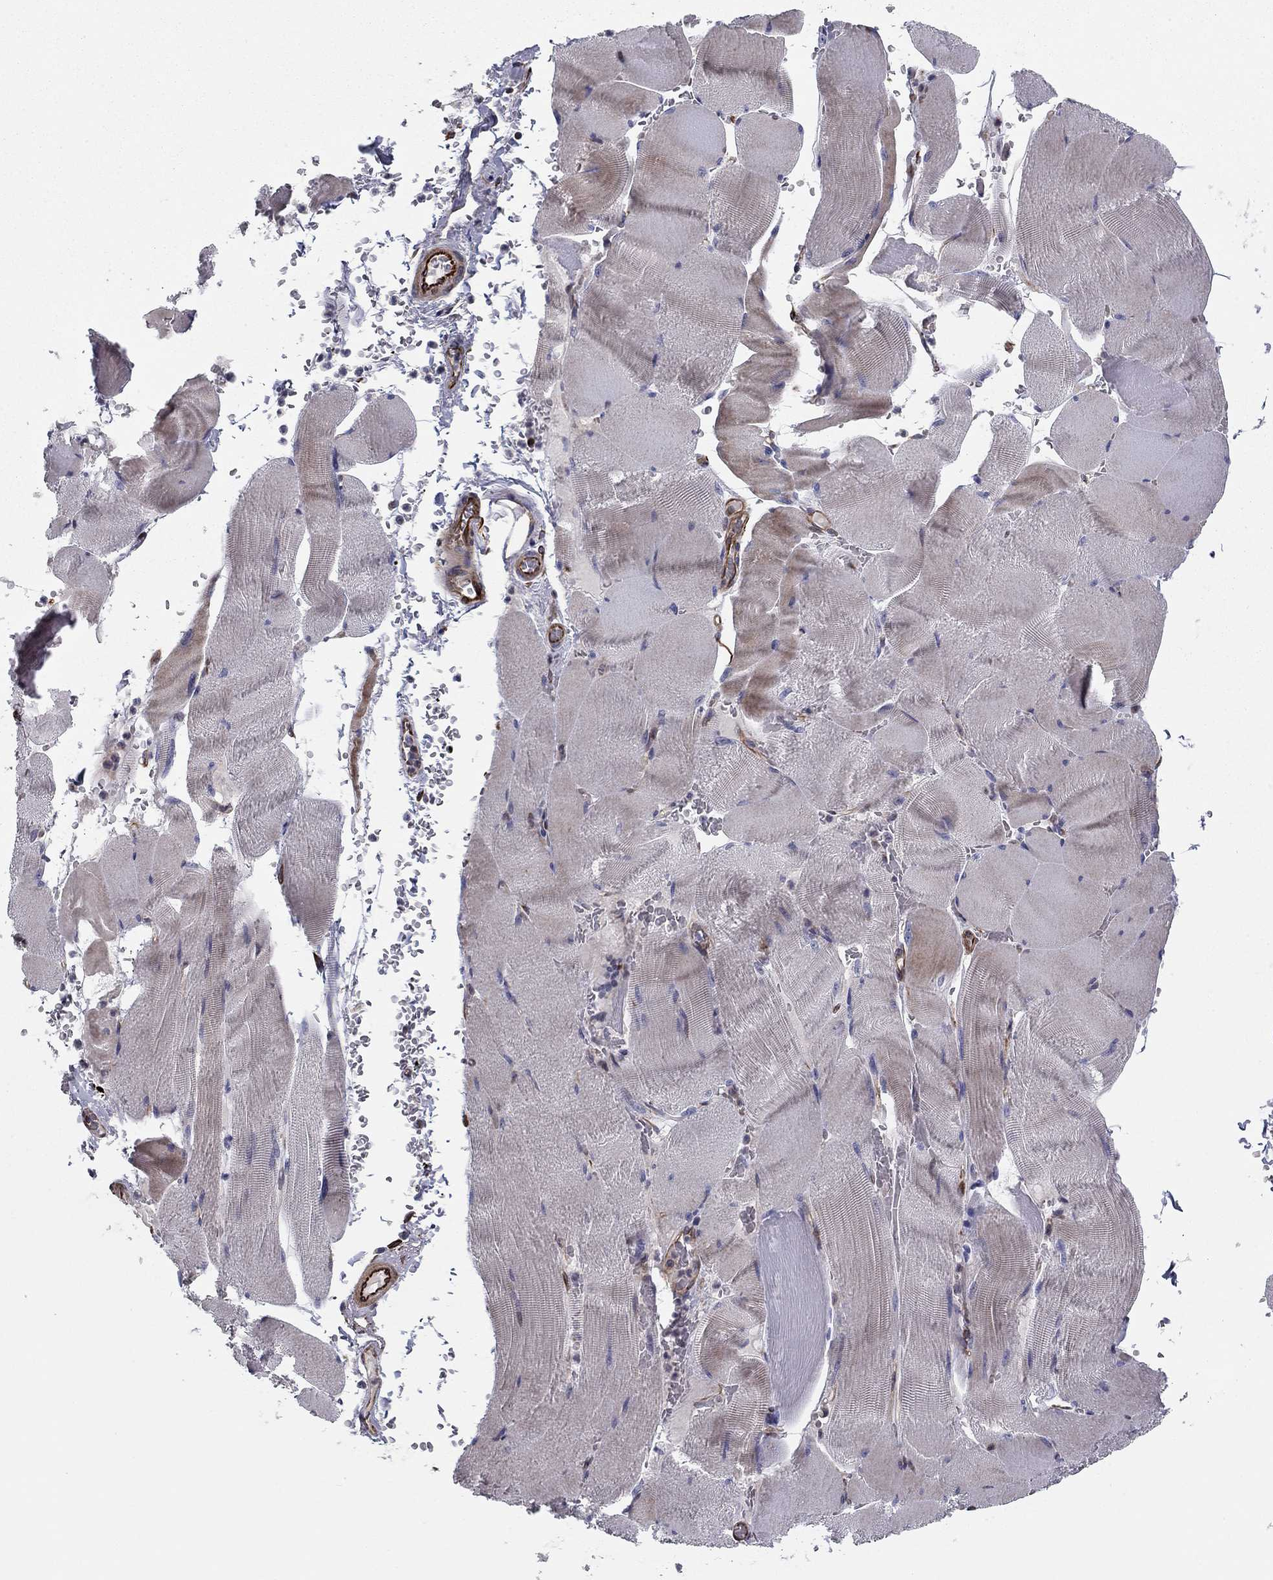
{"staining": {"intensity": "moderate", "quantity": "<25%", "location": "cytoplasmic/membranous"}, "tissue": "skeletal muscle", "cell_type": "Myocytes", "image_type": "normal", "snomed": [{"axis": "morphology", "description": "Normal tissue, NOS"}, {"axis": "topography", "description": "Skeletal muscle"}], "caption": "Protein positivity by immunohistochemistry exhibits moderate cytoplasmic/membranous staining in approximately <25% of myocytes in normal skeletal muscle.", "gene": "CLSTN1", "patient": {"sex": "male", "age": 56}}